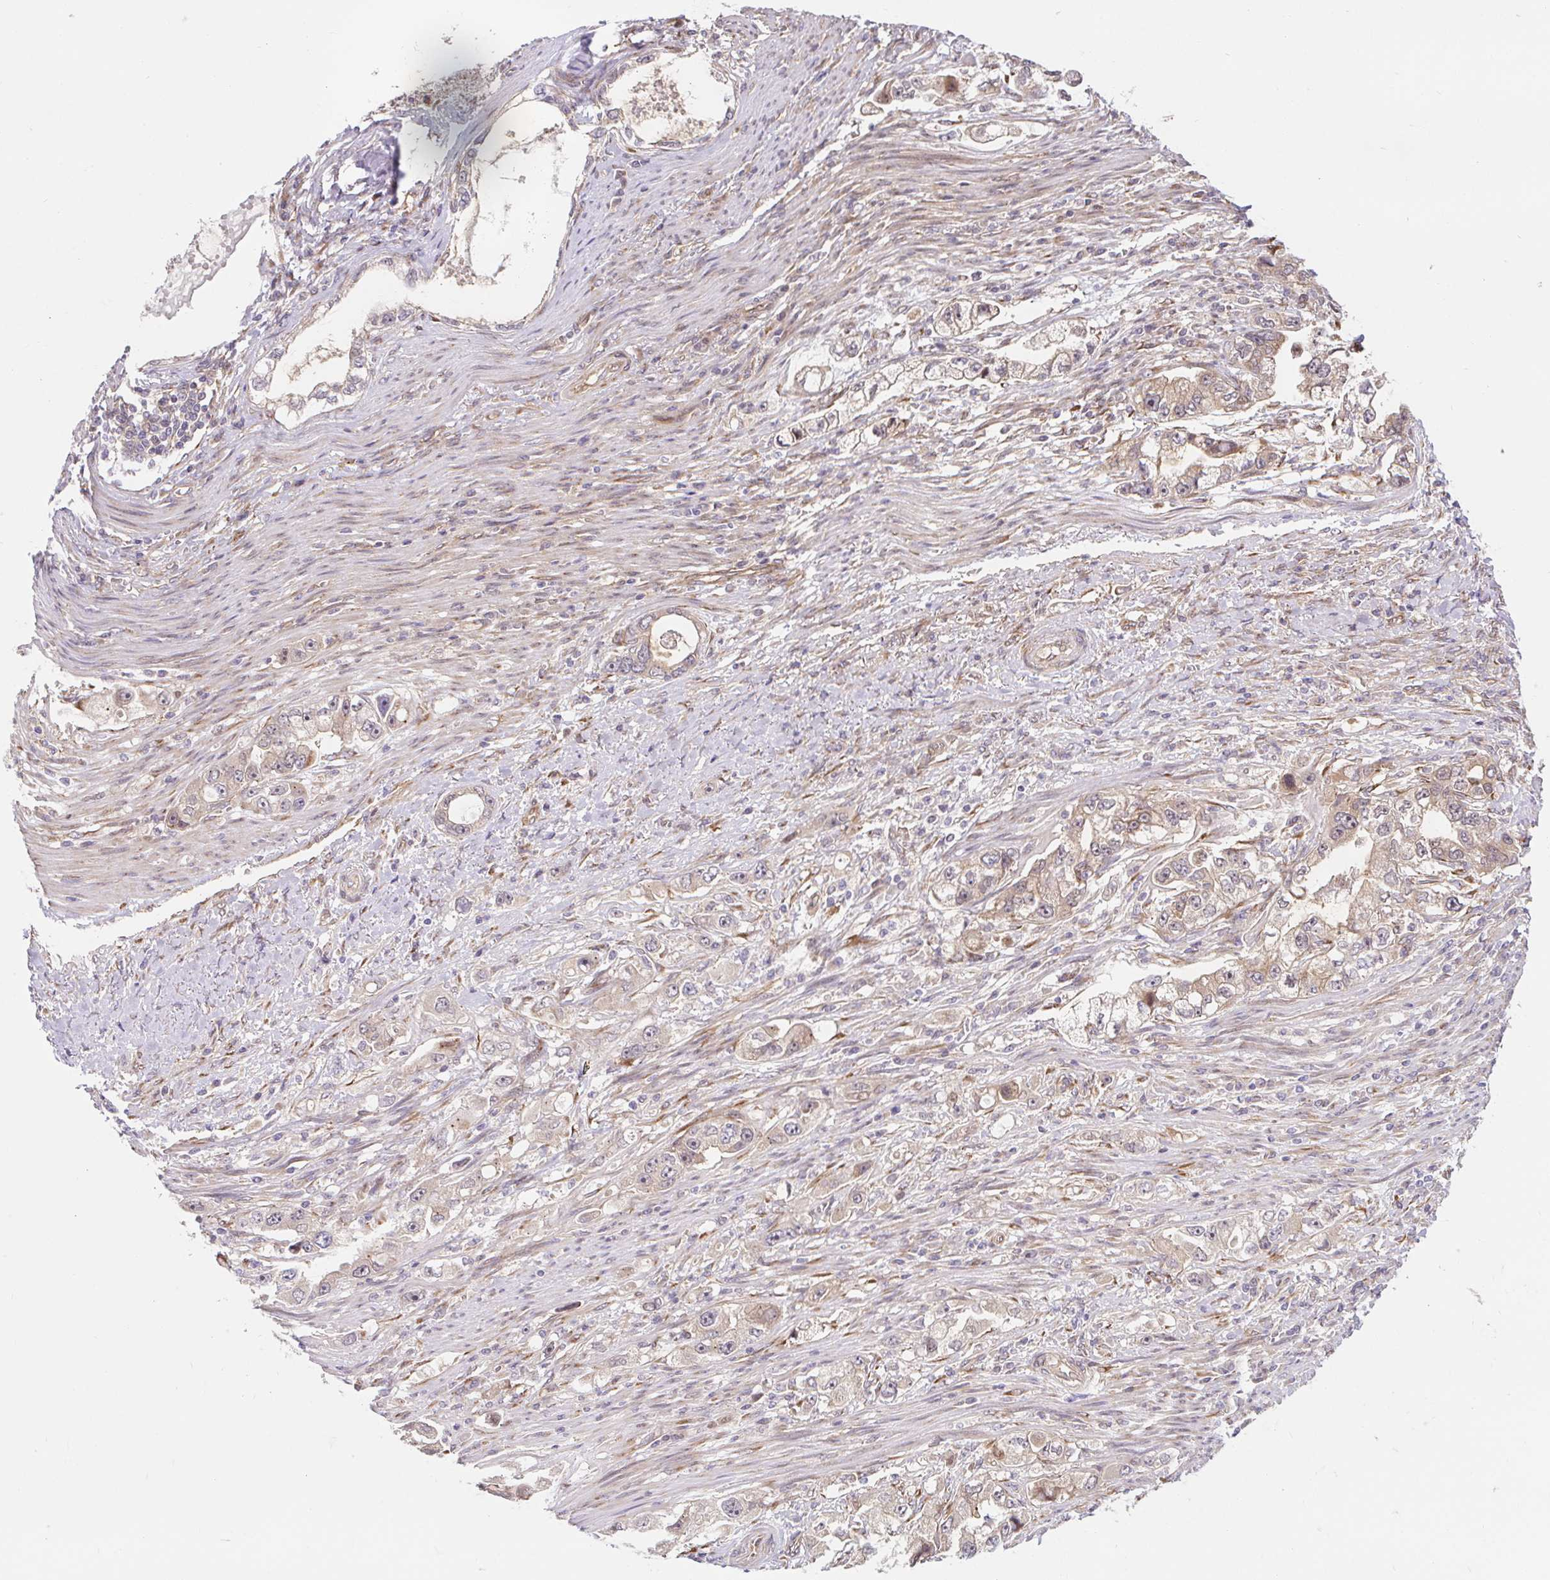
{"staining": {"intensity": "weak", "quantity": "<25%", "location": "cytoplasmic/membranous"}, "tissue": "stomach cancer", "cell_type": "Tumor cells", "image_type": "cancer", "snomed": [{"axis": "morphology", "description": "Adenocarcinoma, NOS"}, {"axis": "topography", "description": "Stomach, lower"}], "caption": "Stomach adenocarcinoma was stained to show a protein in brown. There is no significant positivity in tumor cells.", "gene": "LYPD5", "patient": {"sex": "female", "age": 93}}